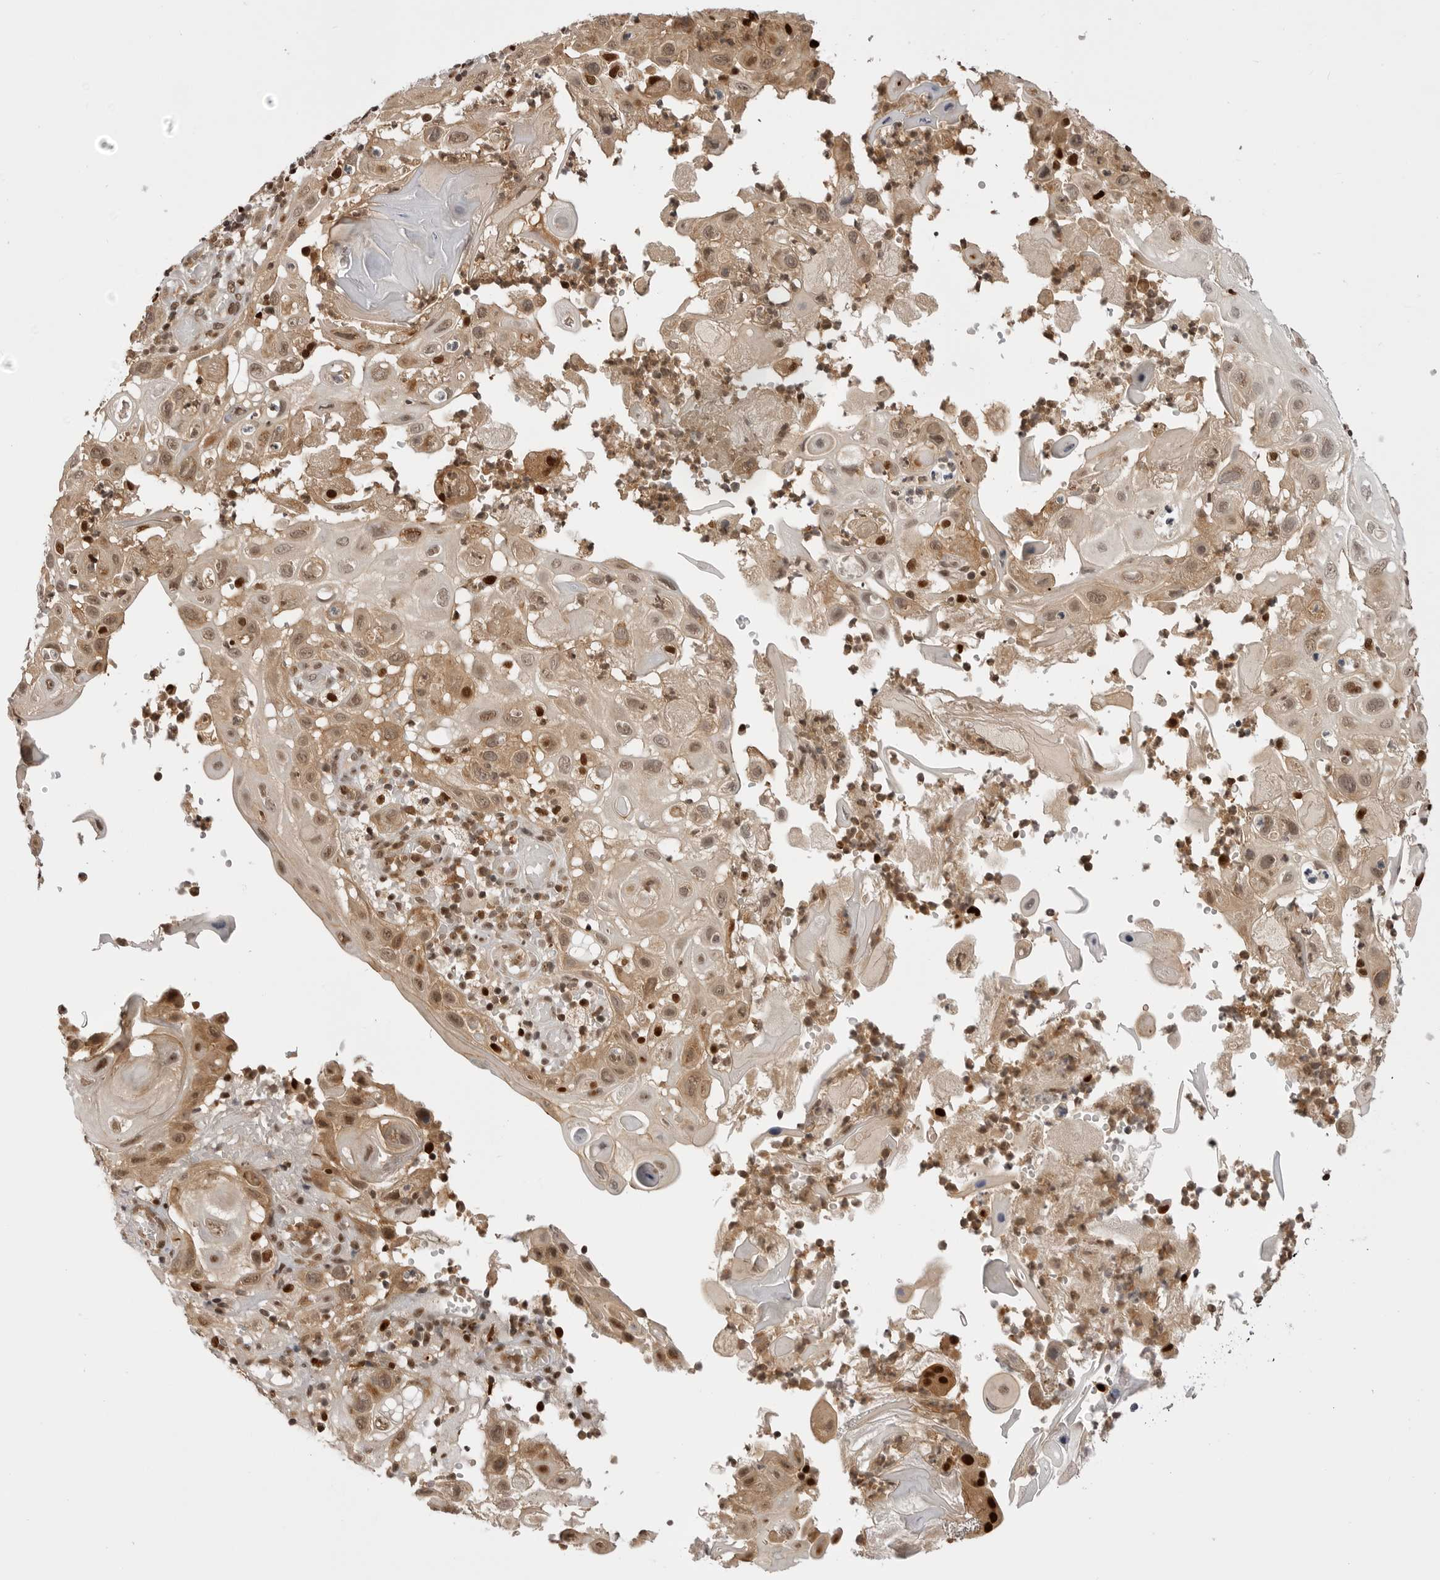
{"staining": {"intensity": "moderate", "quantity": ">75%", "location": "cytoplasmic/membranous,nuclear"}, "tissue": "skin cancer", "cell_type": "Tumor cells", "image_type": "cancer", "snomed": [{"axis": "morphology", "description": "Normal tissue, NOS"}, {"axis": "morphology", "description": "Squamous cell carcinoma, NOS"}, {"axis": "topography", "description": "Skin"}], "caption": "Immunohistochemistry histopathology image of skin cancer stained for a protein (brown), which shows medium levels of moderate cytoplasmic/membranous and nuclear positivity in about >75% of tumor cells.", "gene": "PTK2B", "patient": {"sex": "female", "age": 96}}